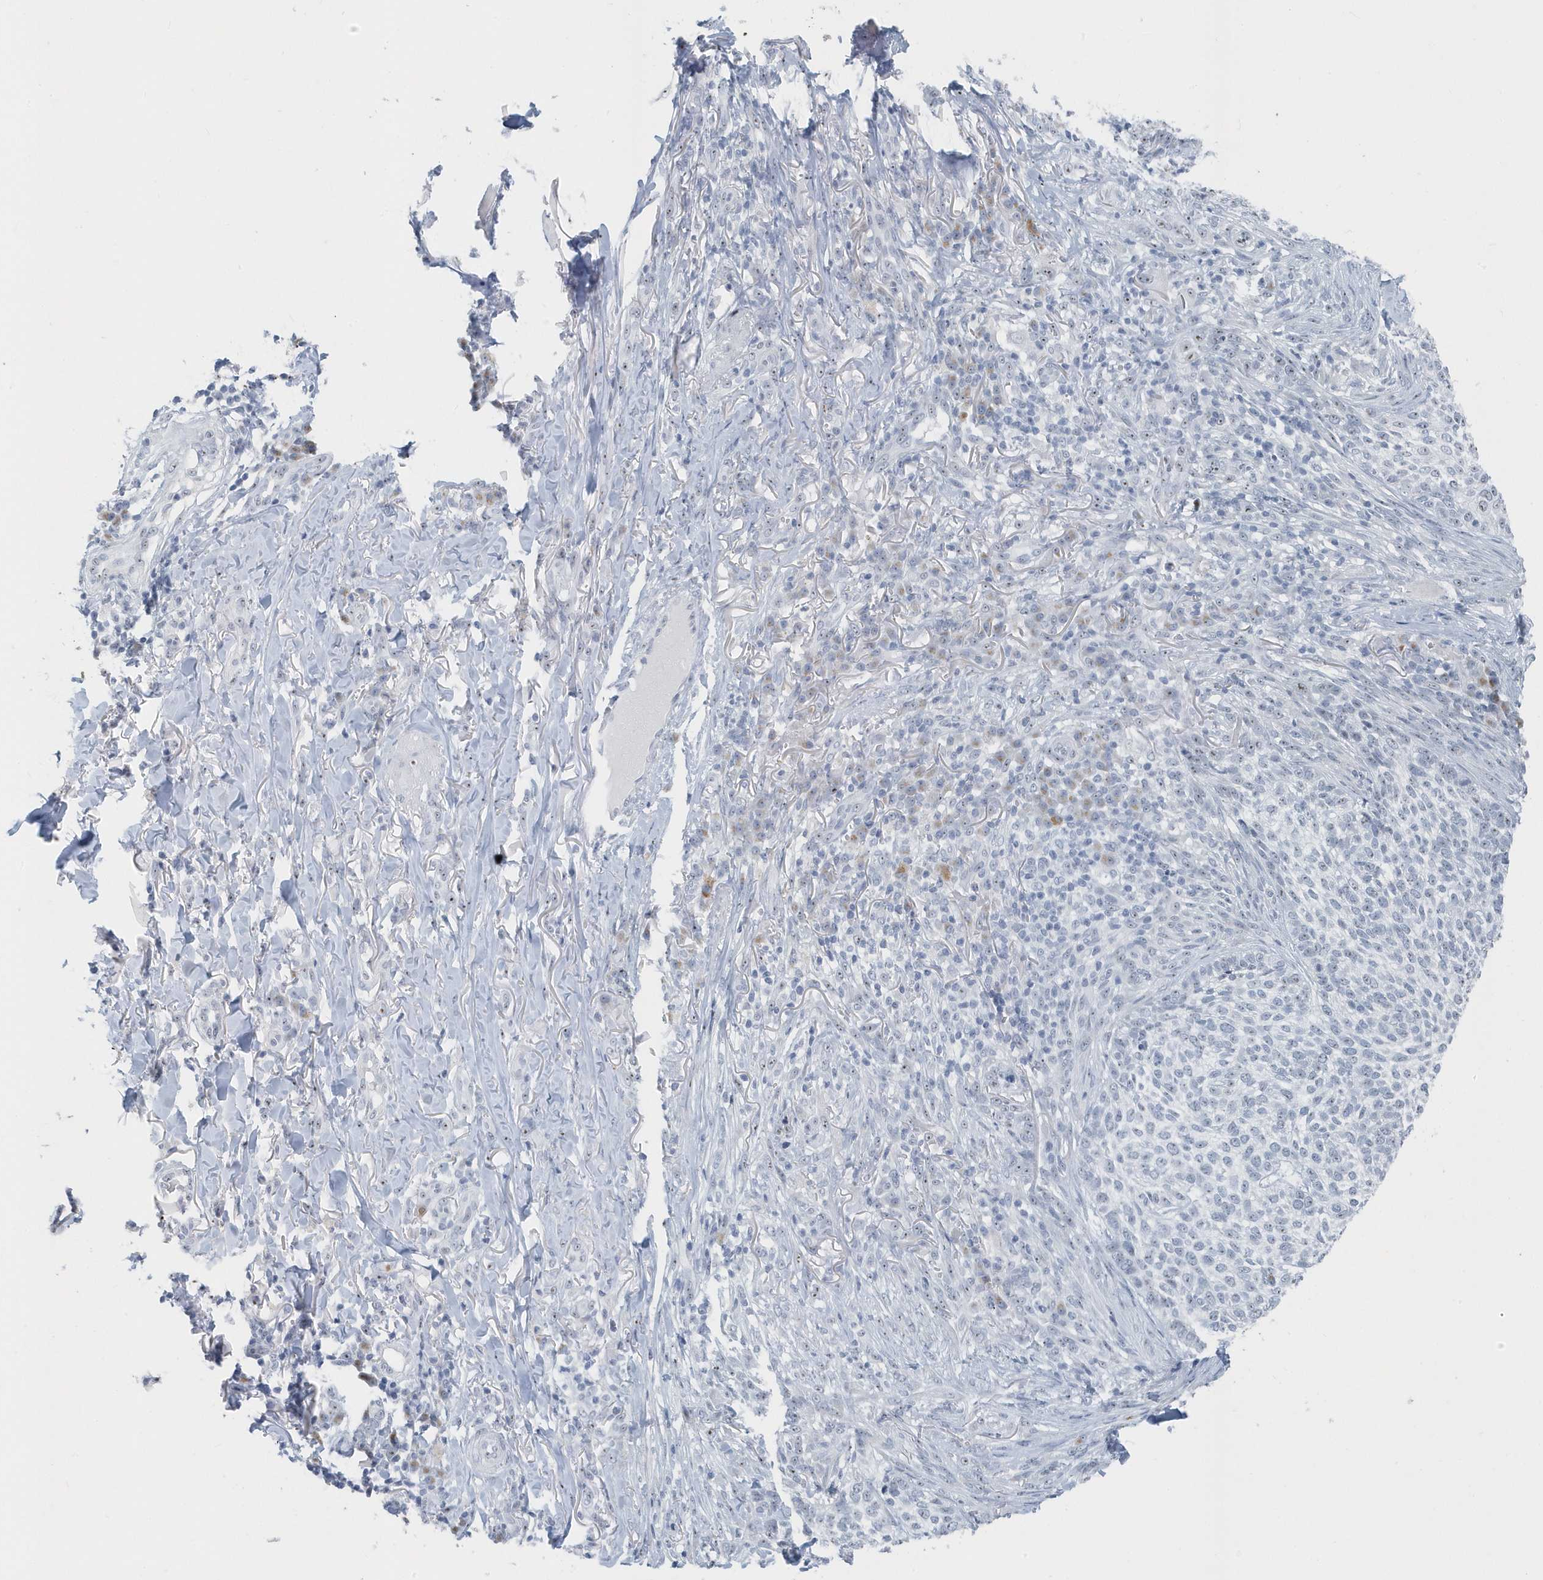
{"staining": {"intensity": "negative", "quantity": "none", "location": "none"}, "tissue": "skin cancer", "cell_type": "Tumor cells", "image_type": "cancer", "snomed": [{"axis": "morphology", "description": "Basal cell carcinoma"}, {"axis": "topography", "description": "Skin"}], "caption": "Tumor cells are negative for protein expression in human skin basal cell carcinoma.", "gene": "RPF2", "patient": {"sex": "female", "age": 64}}